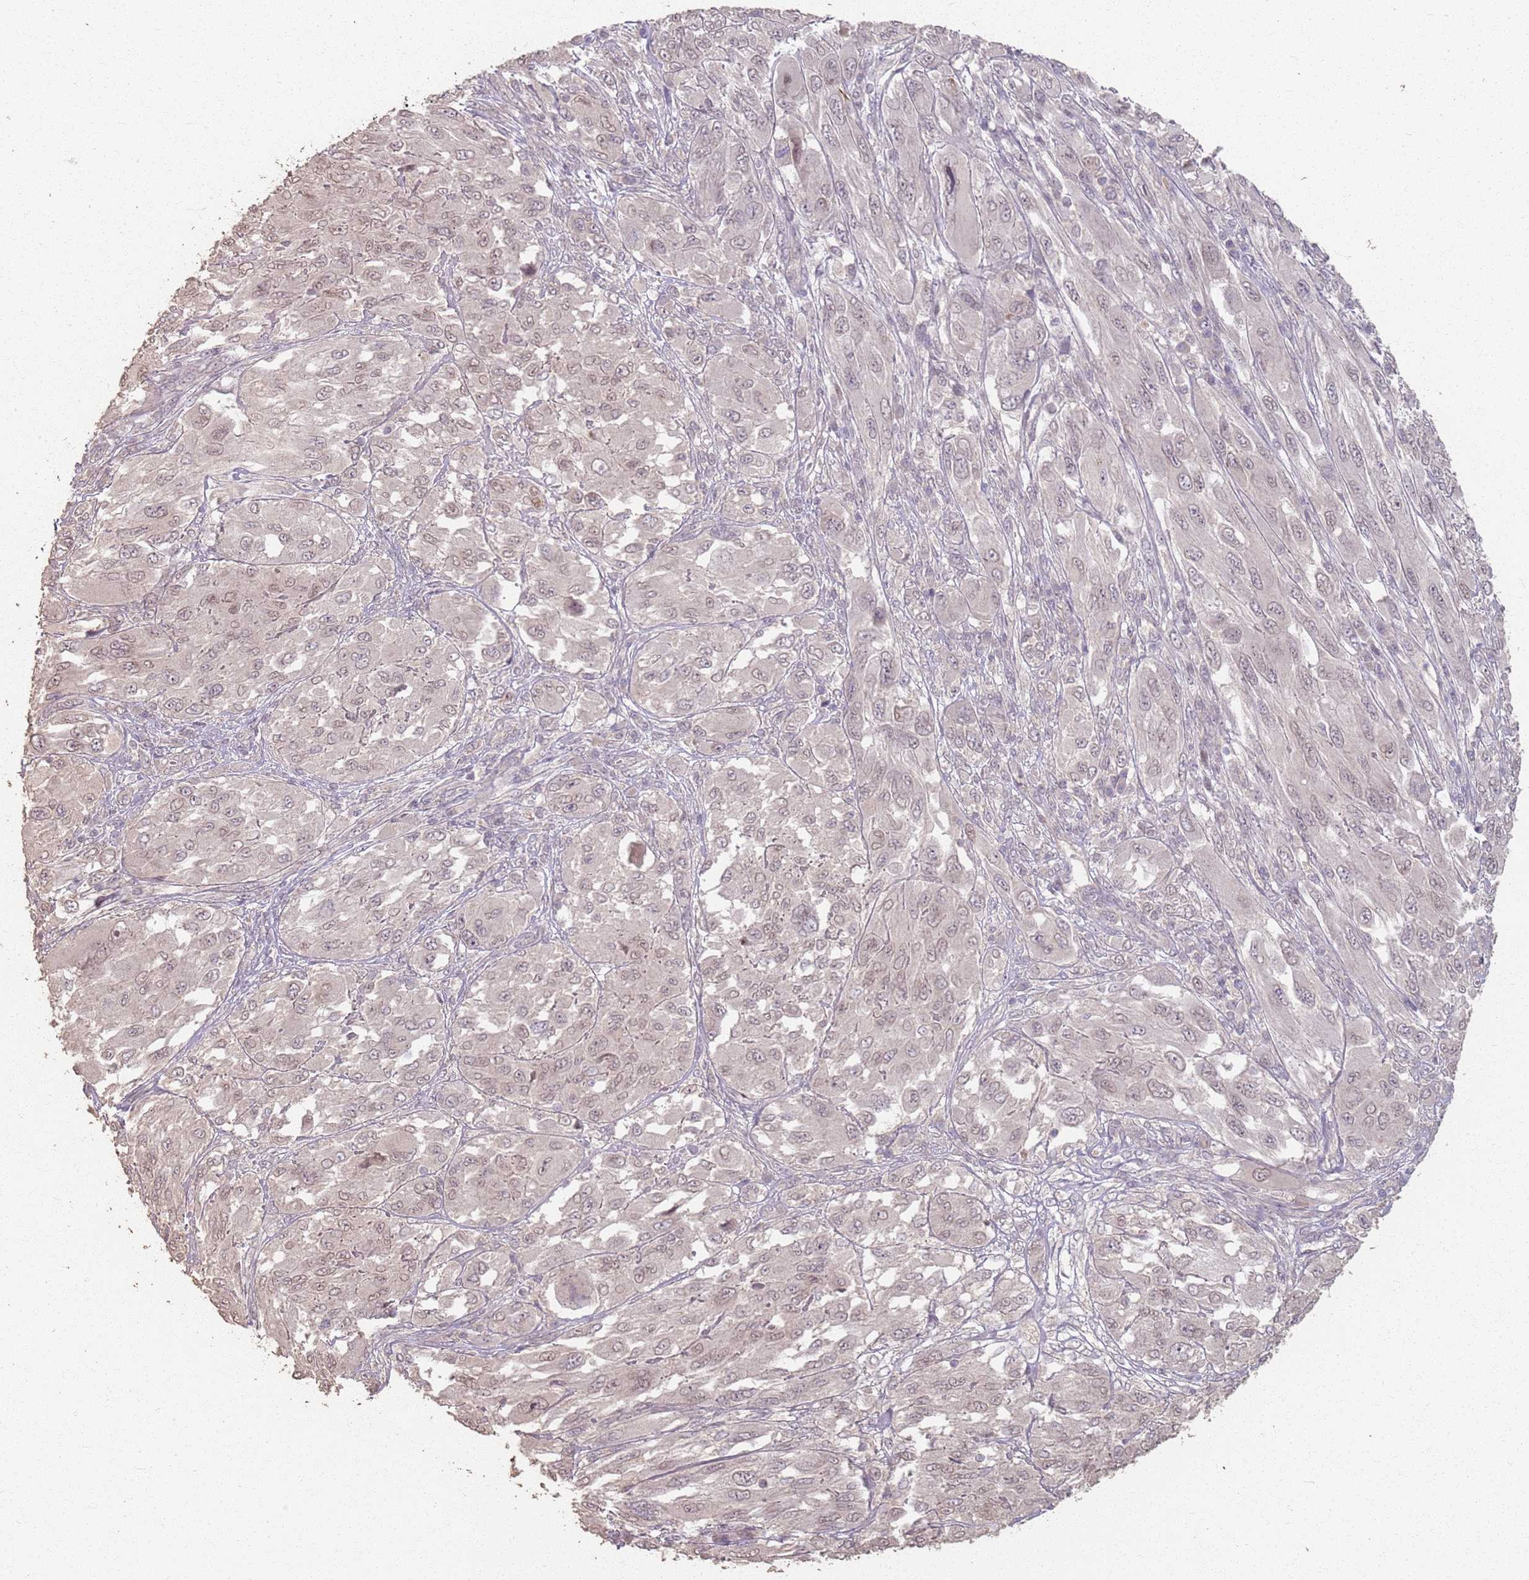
{"staining": {"intensity": "weak", "quantity": "25%-75%", "location": "nuclear"}, "tissue": "melanoma", "cell_type": "Tumor cells", "image_type": "cancer", "snomed": [{"axis": "morphology", "description": "Malignant melanoma, NOS"}, {"axis": "topography", "description": "Skin"}], "caption": "This micrograph reveals malignant melanoma stained with IHC to label a protein in brown. The nuclear of tumor cells show weak positivity for the protein. Nuclei are counter-stained blue.", "gene": "CCDC168", "patient": {"sex": "female", "age": 91}}